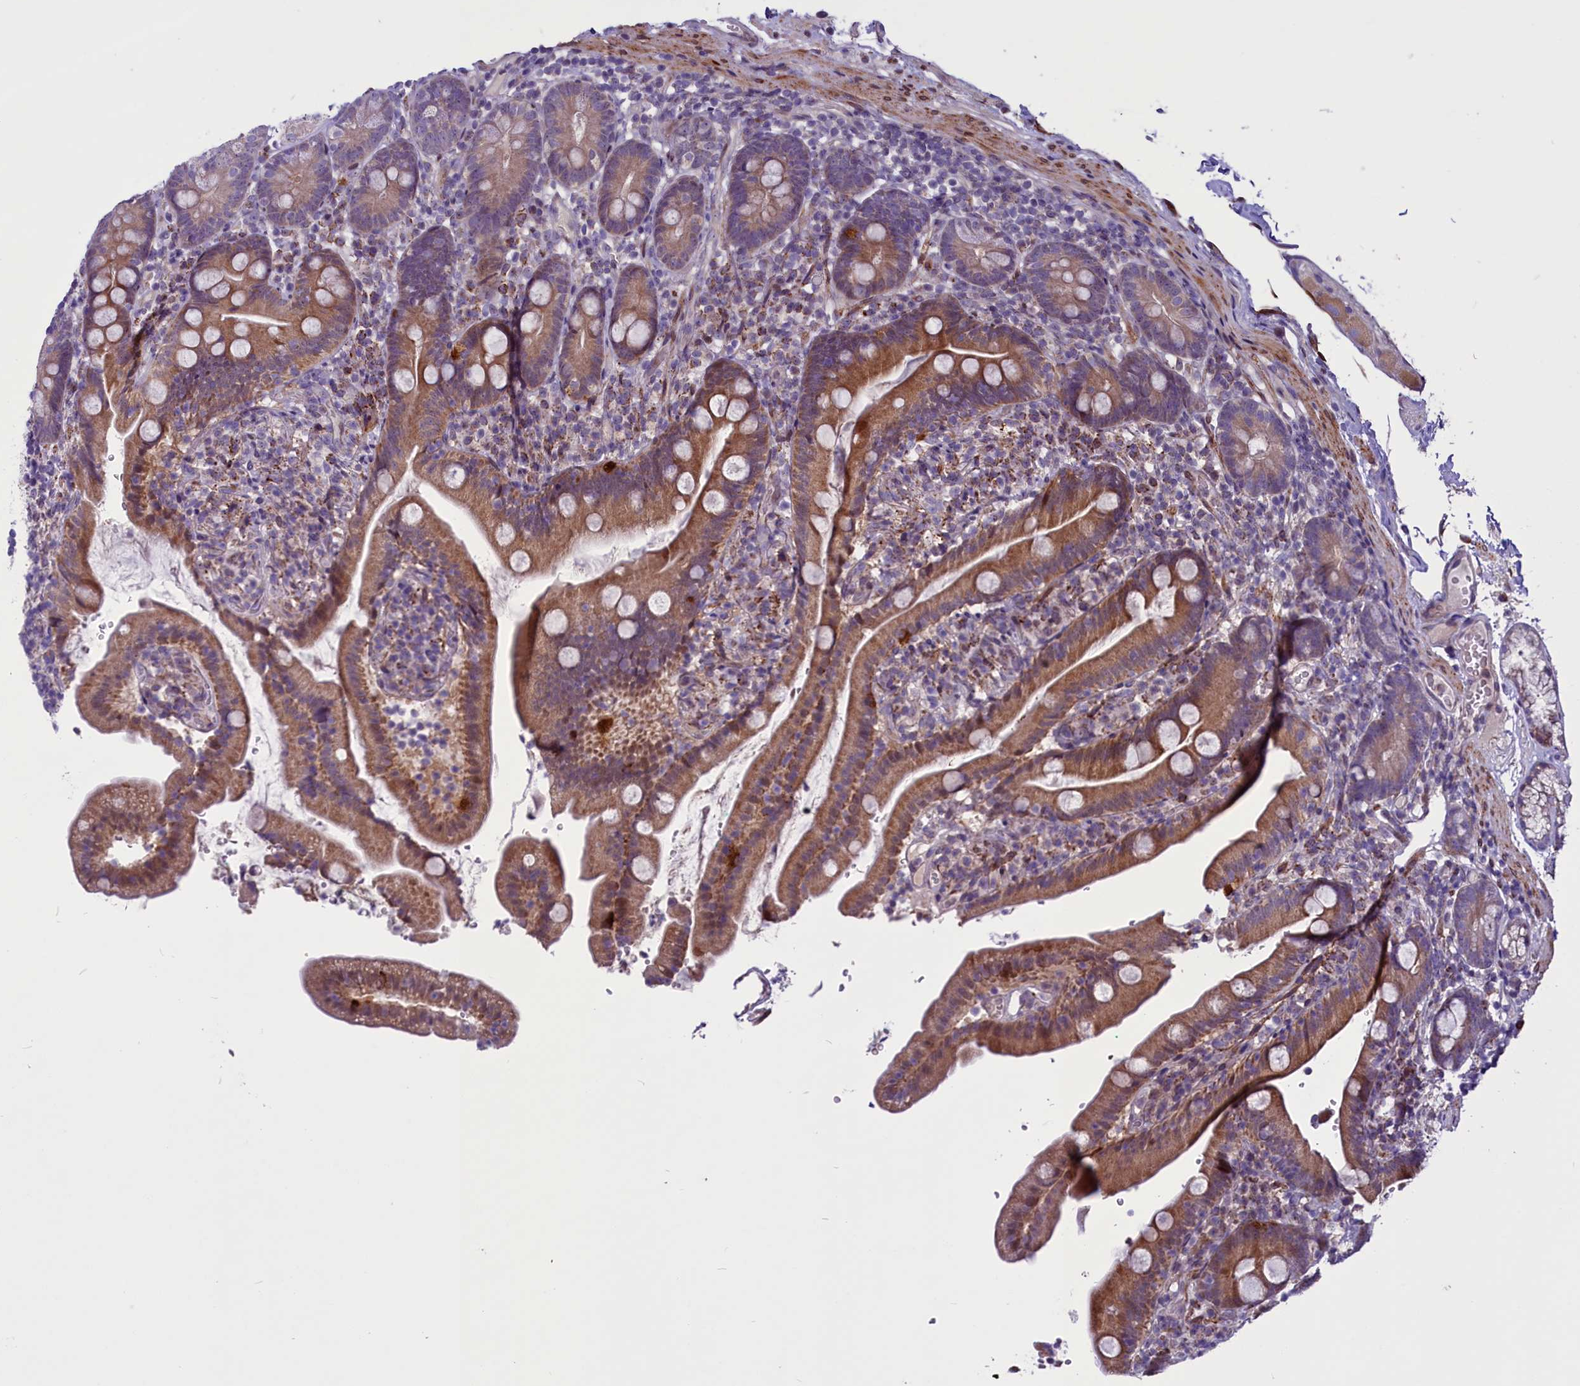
{"staining": {"intensity": "moderate", "quantity": ">75%", "location": "cytoplasmic/membranous"}, "tissue": "duodenum", "cell_type": "Glandular cells", "image_type": "normal", "snomed": [{"axis": "morphology", "description": "Normal tissue, NOS"}, {"axis": "topography", "description": "Duodenum"}], "caption": "A medium amount of moderate cytoplasmic/membranous positivity is seen in approximately >75% of glandular cells in unremarkable duodenum.", "gene": "MIEF2", "patient": {"sex": "female", "age": 67}}